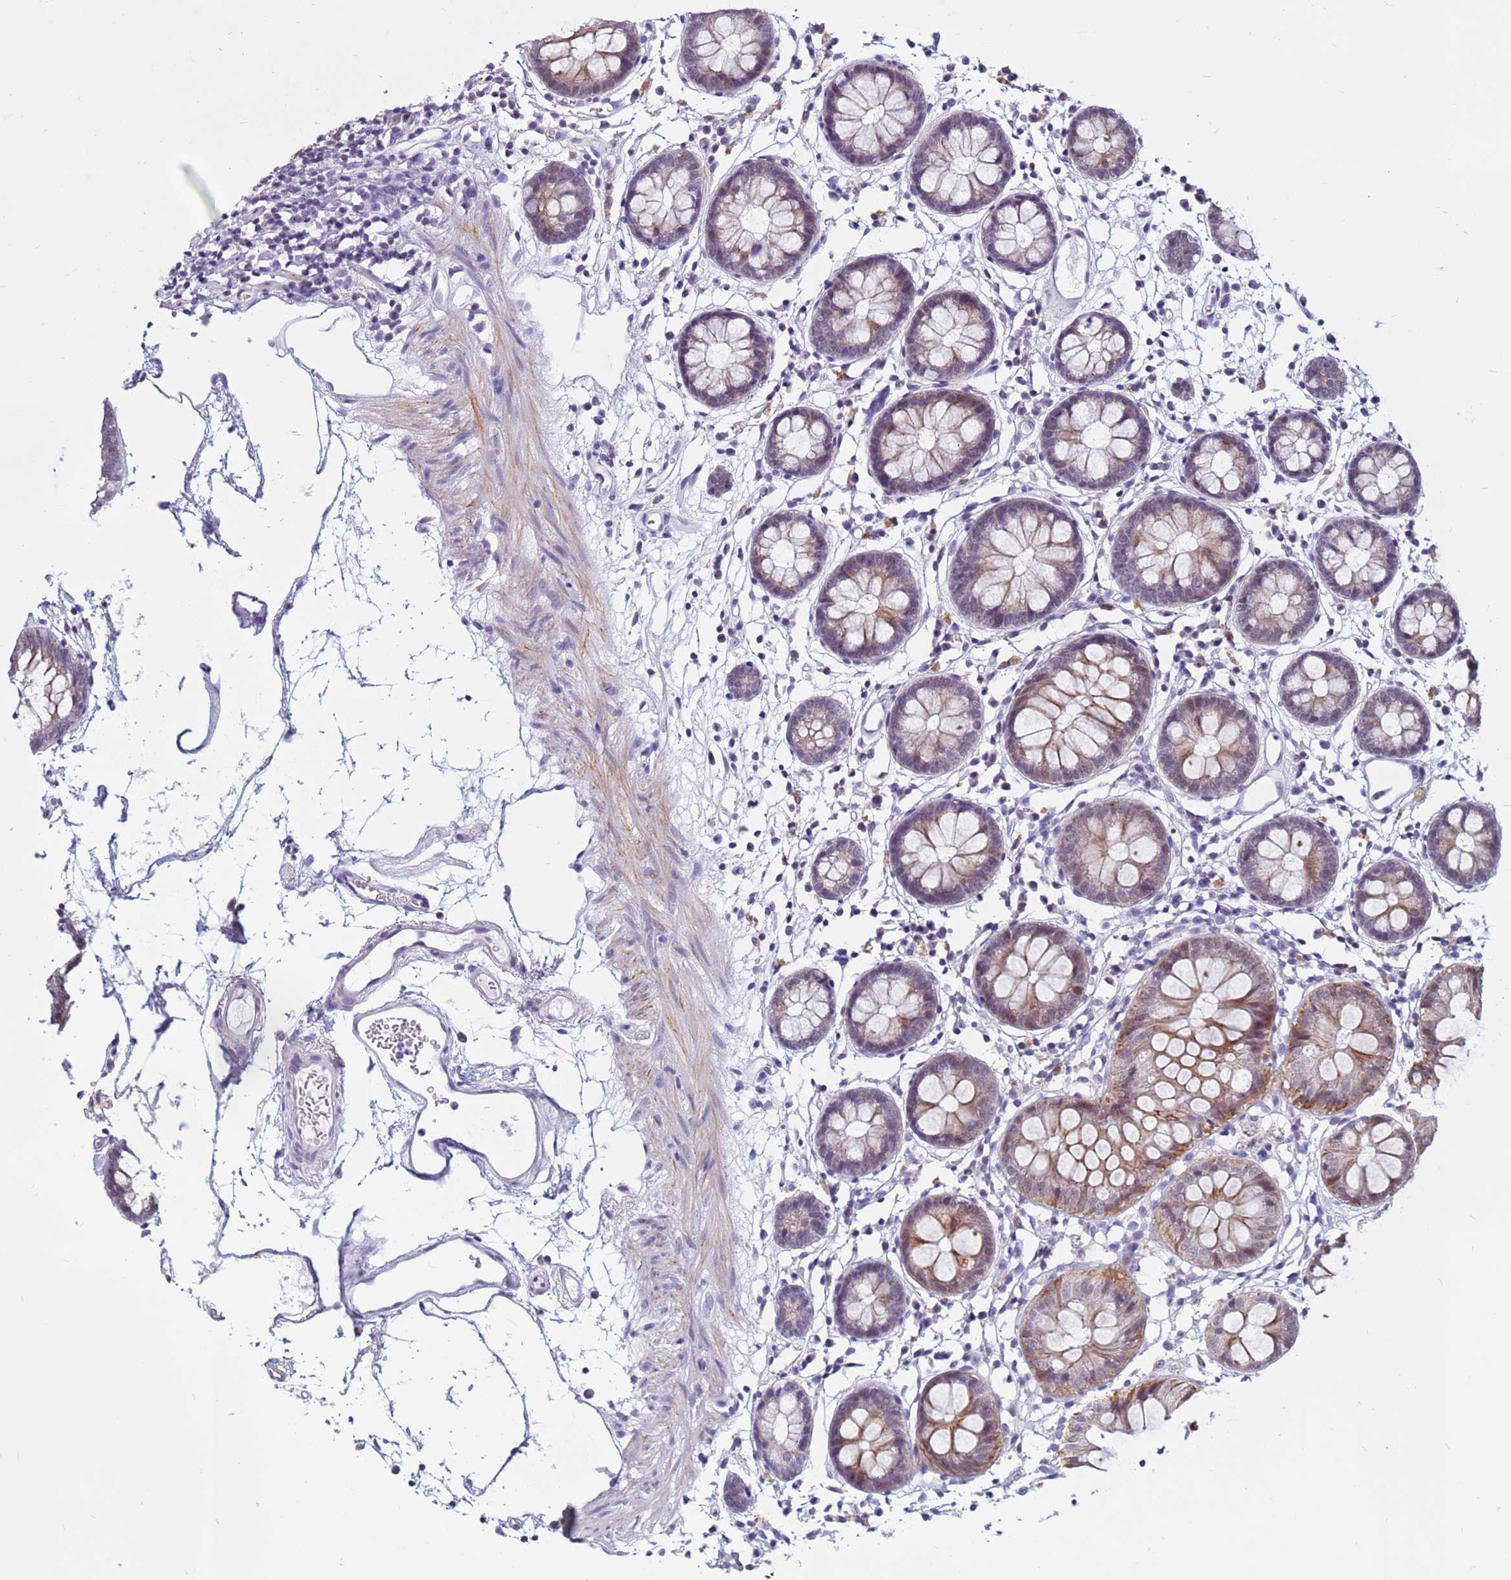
{"staining": {"intensity": "negative", "quantity": "none", "location": "none"}, "tissue": "colon", "cell_type": "Endothelial cells", "image_type": "normal", "snomed": [{"axis": "morphology", "description": "Normal tissue, NOS"}, {"axis": "topography", "description": "Colon"}], "caption": "IHC photomicrograph of normal human colon stained for a protein (brown), which exhibits no positivity in endothelial cells.", "gene": "CDK2AP2", "patient": {"sex": "female", "age": 84}}